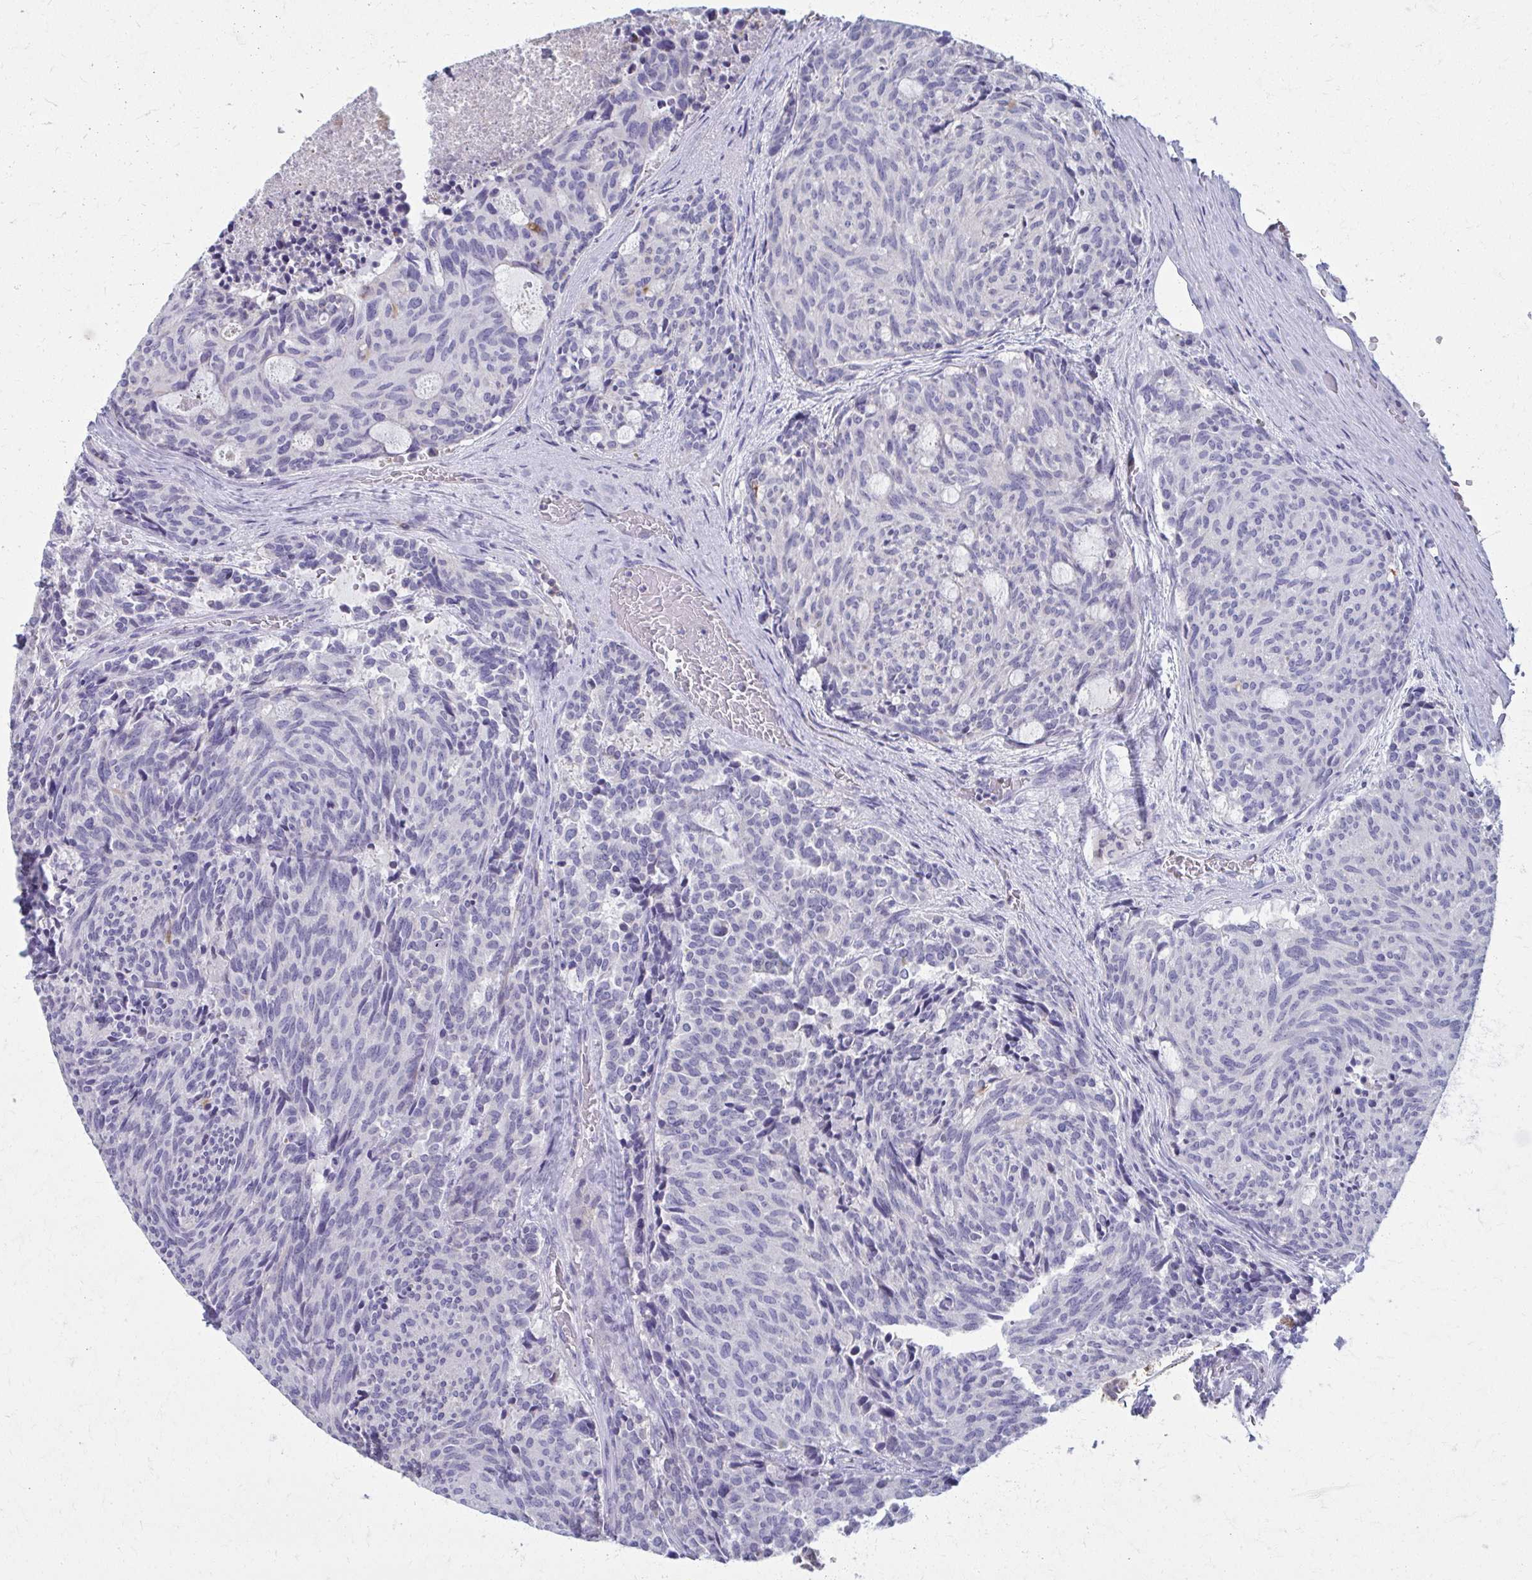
{"staining": {"intensity": "negative", "quantity": "none", "location": "none"}, "tissue": "carcinoid", "cell_type": "Tumor cells", "image_type": "cancer", "snomed": [{"axis": "morphology", "description": "Carcinoid, malignant, NOS"}, {"axis": "topography", "description": "Pancreas"}], "caption": "This is a image of immunohistochemistry (IHC) staining of malignant carcinoid, which shows no staining in tumor cells.", "gene": "OR4M1", "patient": {"sex": "female", "age": 54}}